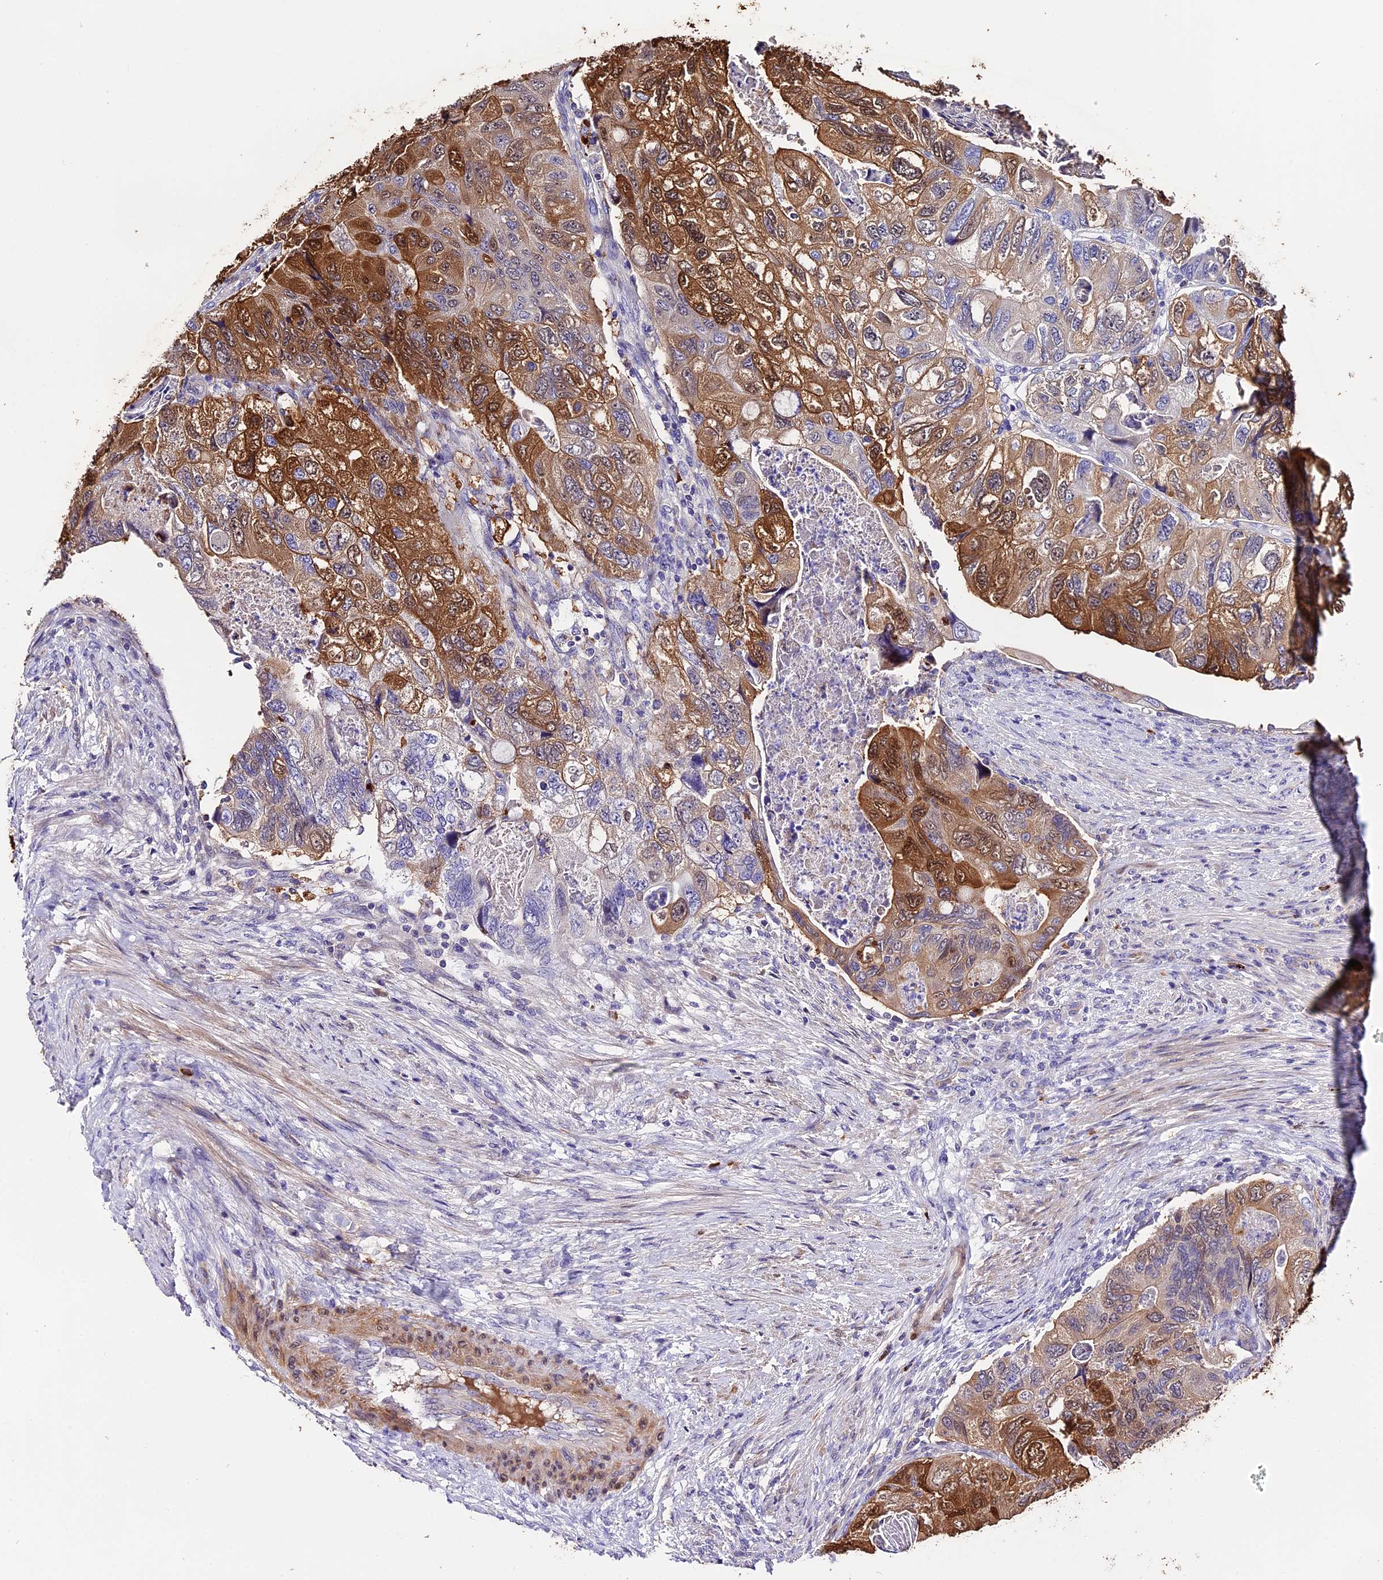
{"staining": {"intensity": "moderate", "quantity": "25%-75%", "location": "cytoplasmic/membranous,nuclear"}, "tissue": "colorectal cancer", "cell_type": "Tumor cells", "image_type": "cancer", "snomed": [{"axis": "morphology", "description": "Adenocarcinoma, NOS"}, {"axis": "topography", "description": "Rectum"}], "caption": "There is medium levels of moderate cytoplasmic/membranous and nuclear expression in tumor cells of adenocarcinoma (colorectal), as demonstrated by immunohistochemical staining (brown color).", "gene": "MAP3K7CL", "patient": {"sex": "male", "age": 63}}